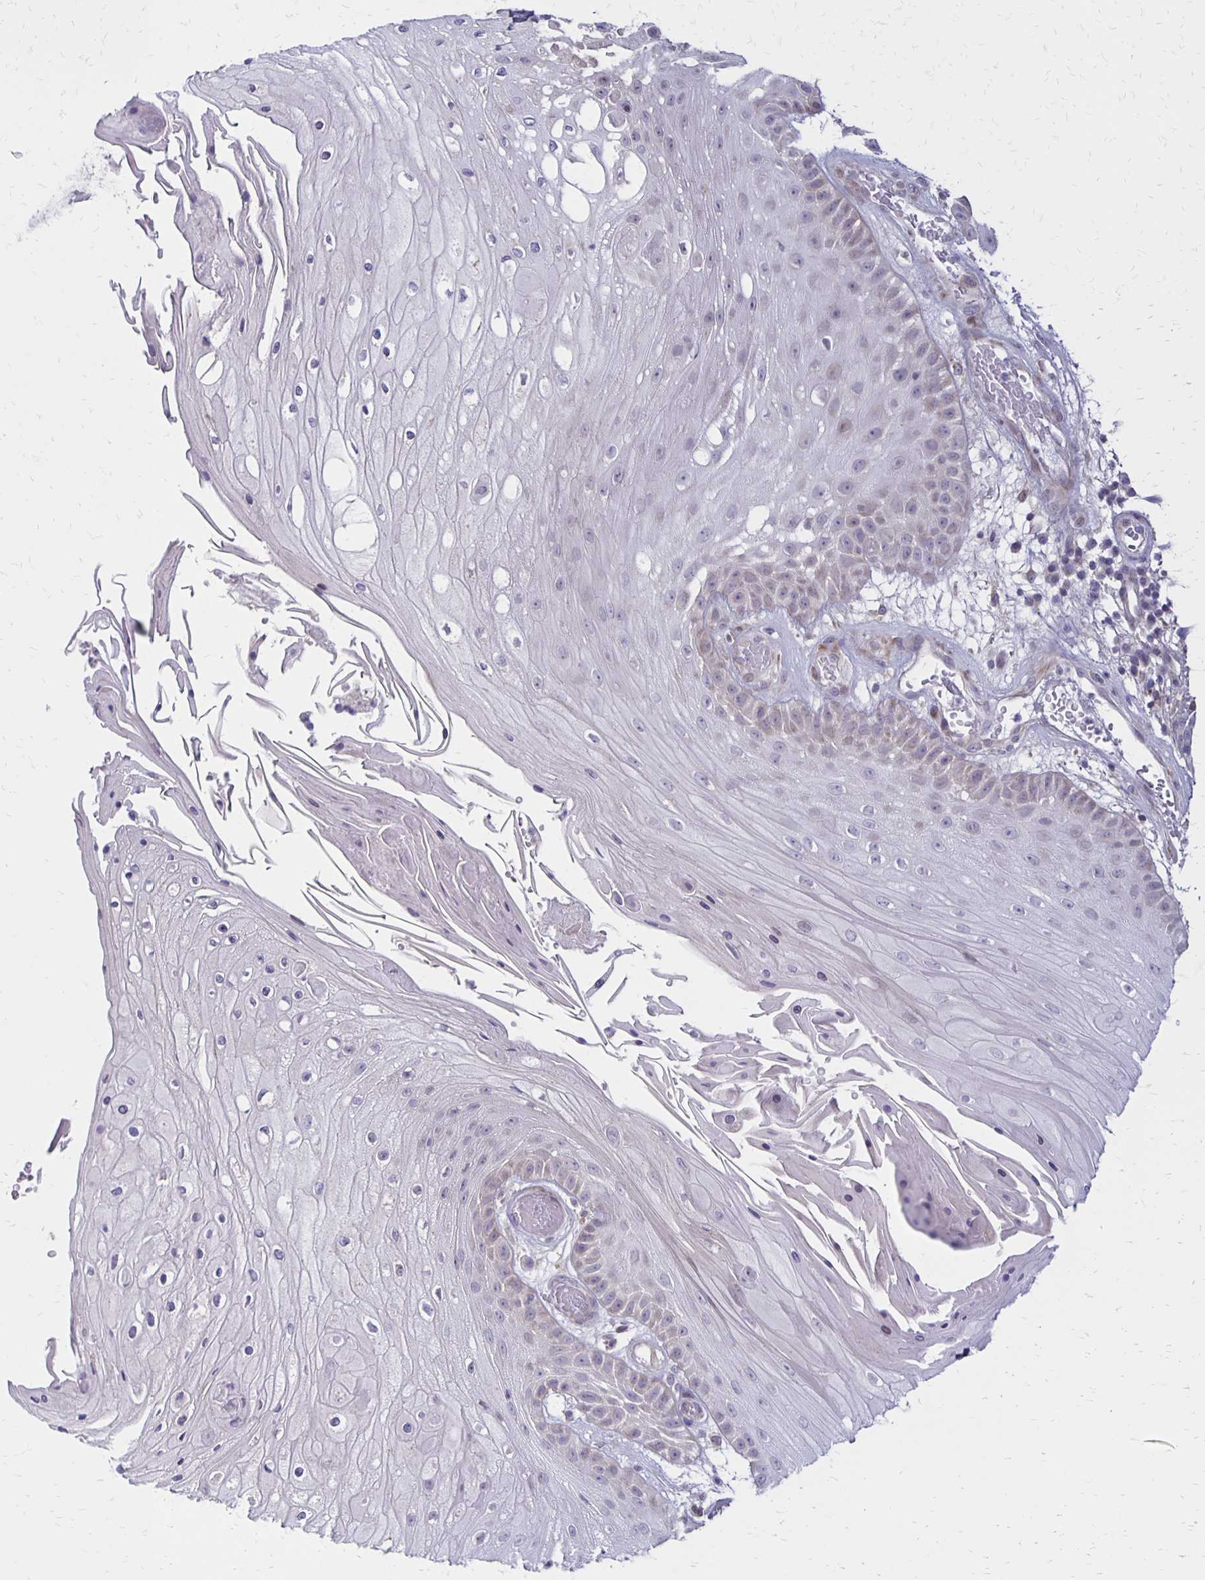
{"staining": {"intensity": "negative", "quantity": "none", "location": "none"}, "tissue": "skin cancer", "cell_type": "Tumor cells", "image_type": "cancer", "snomed": [{"axis": "morphology", "description": "Squamous cell carcinoma, NOS"}, {"axis": "topography", "description": "Skin"}], "caption": "Tumor cells are negative for protein expression in human skin squamous cell carcinoma. (DAB (3,3'-diaminobenzidine) immunohistochemistry visualized using brightfield microscopy, high magnification).", "gene": "DAGLA", "patient": {"sex": "male", "age": 70}}